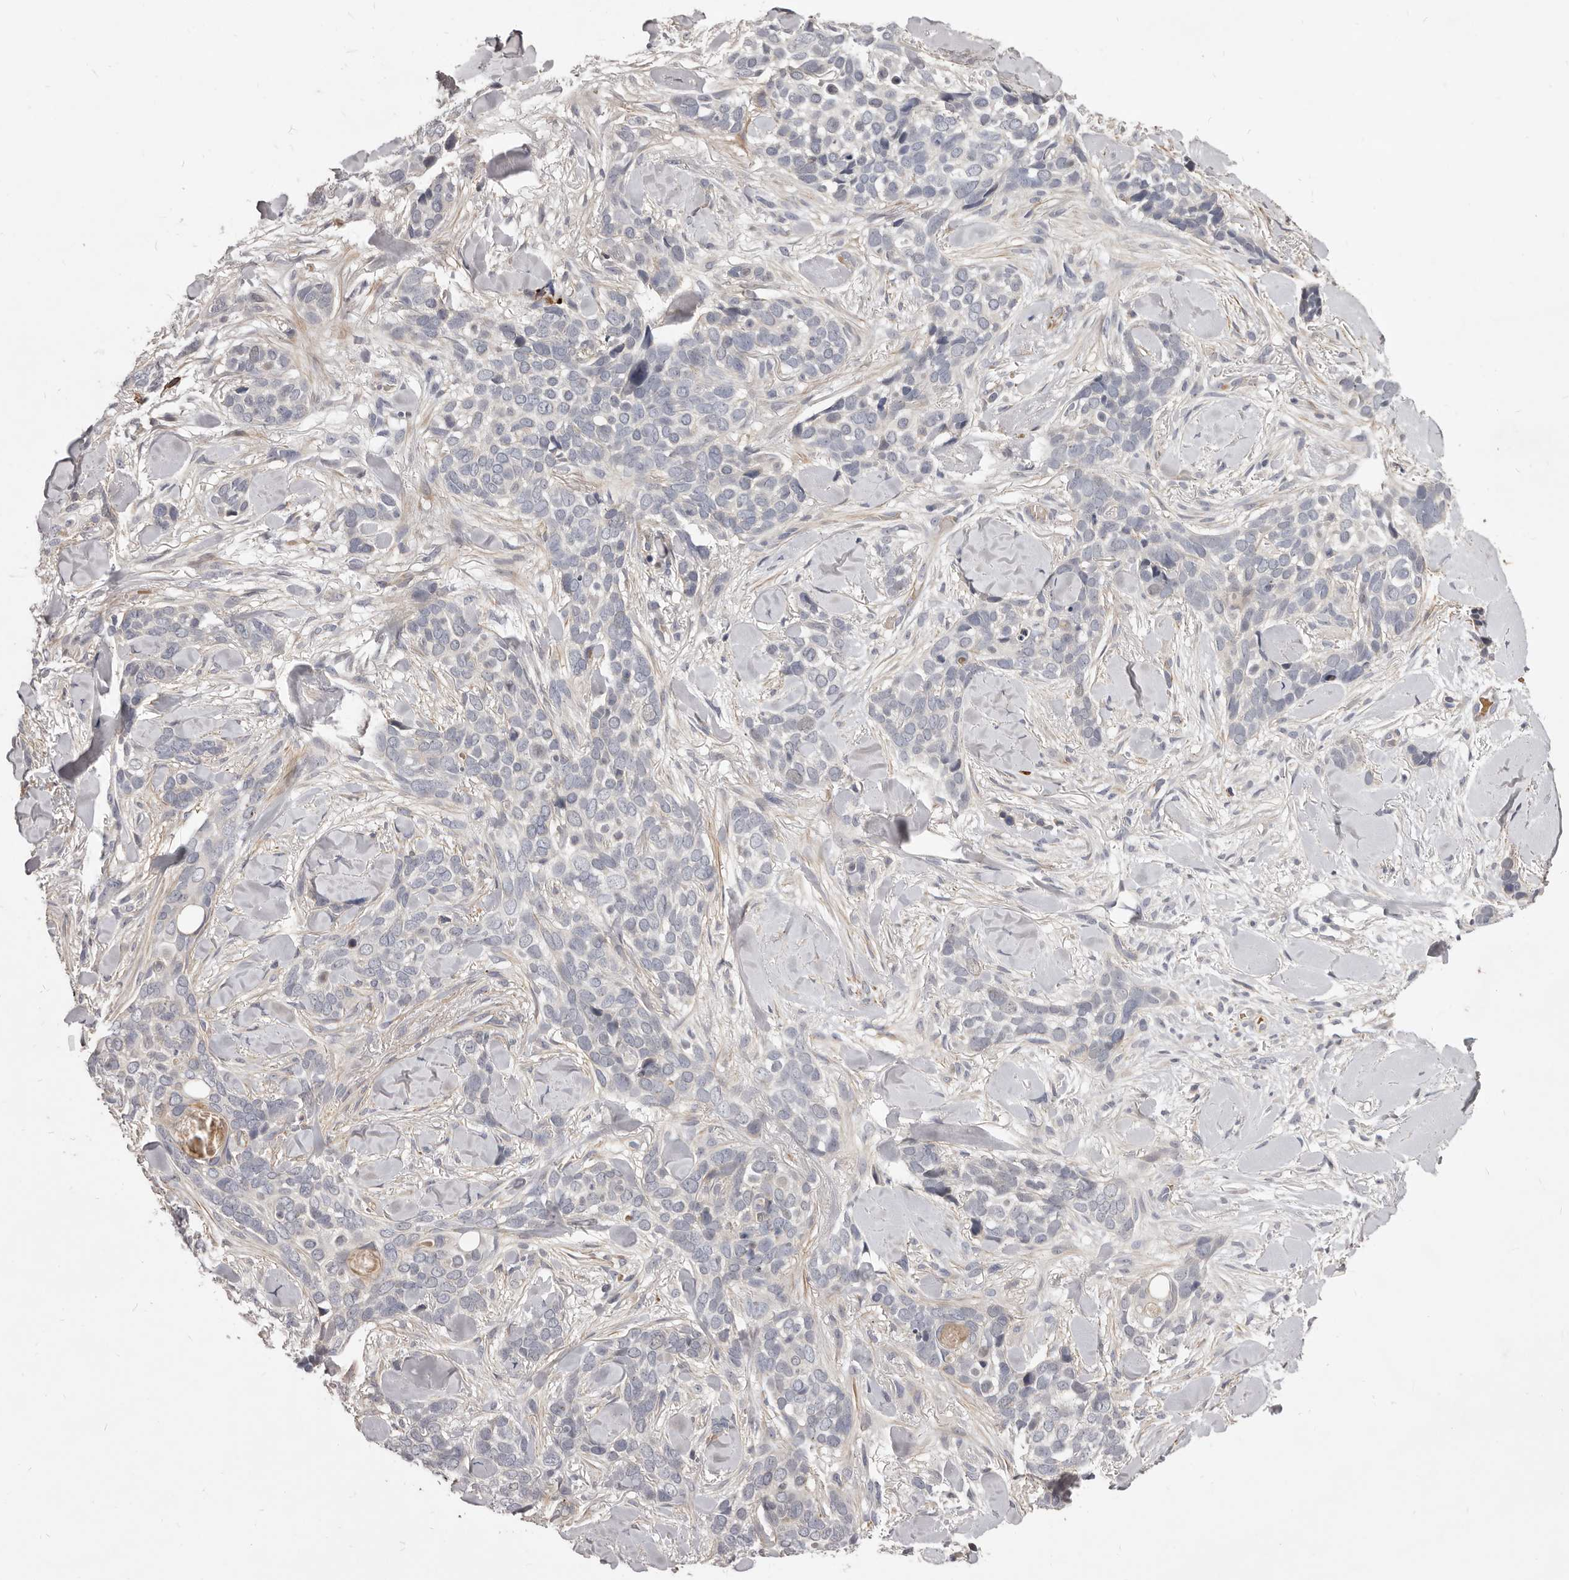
{"staining": {"intensity": "negative", "quantity": "none", "location": "none"}, "tissue": "skin cancer", "cell_type": "Tumor cells", "image_type": "cancer", "snomed": [{"axis": "morphology", "description": "Basal cell carcinoma"}, {"axis": "topography", "description": "Skin"}], "caption": "DAB immunohistochemical staining of skin cancer (basal cell carcinoma) shows no significant expression in tumor cells.", "gene": "ALPK1", "patient": {"sex": "female", "age": 82}}